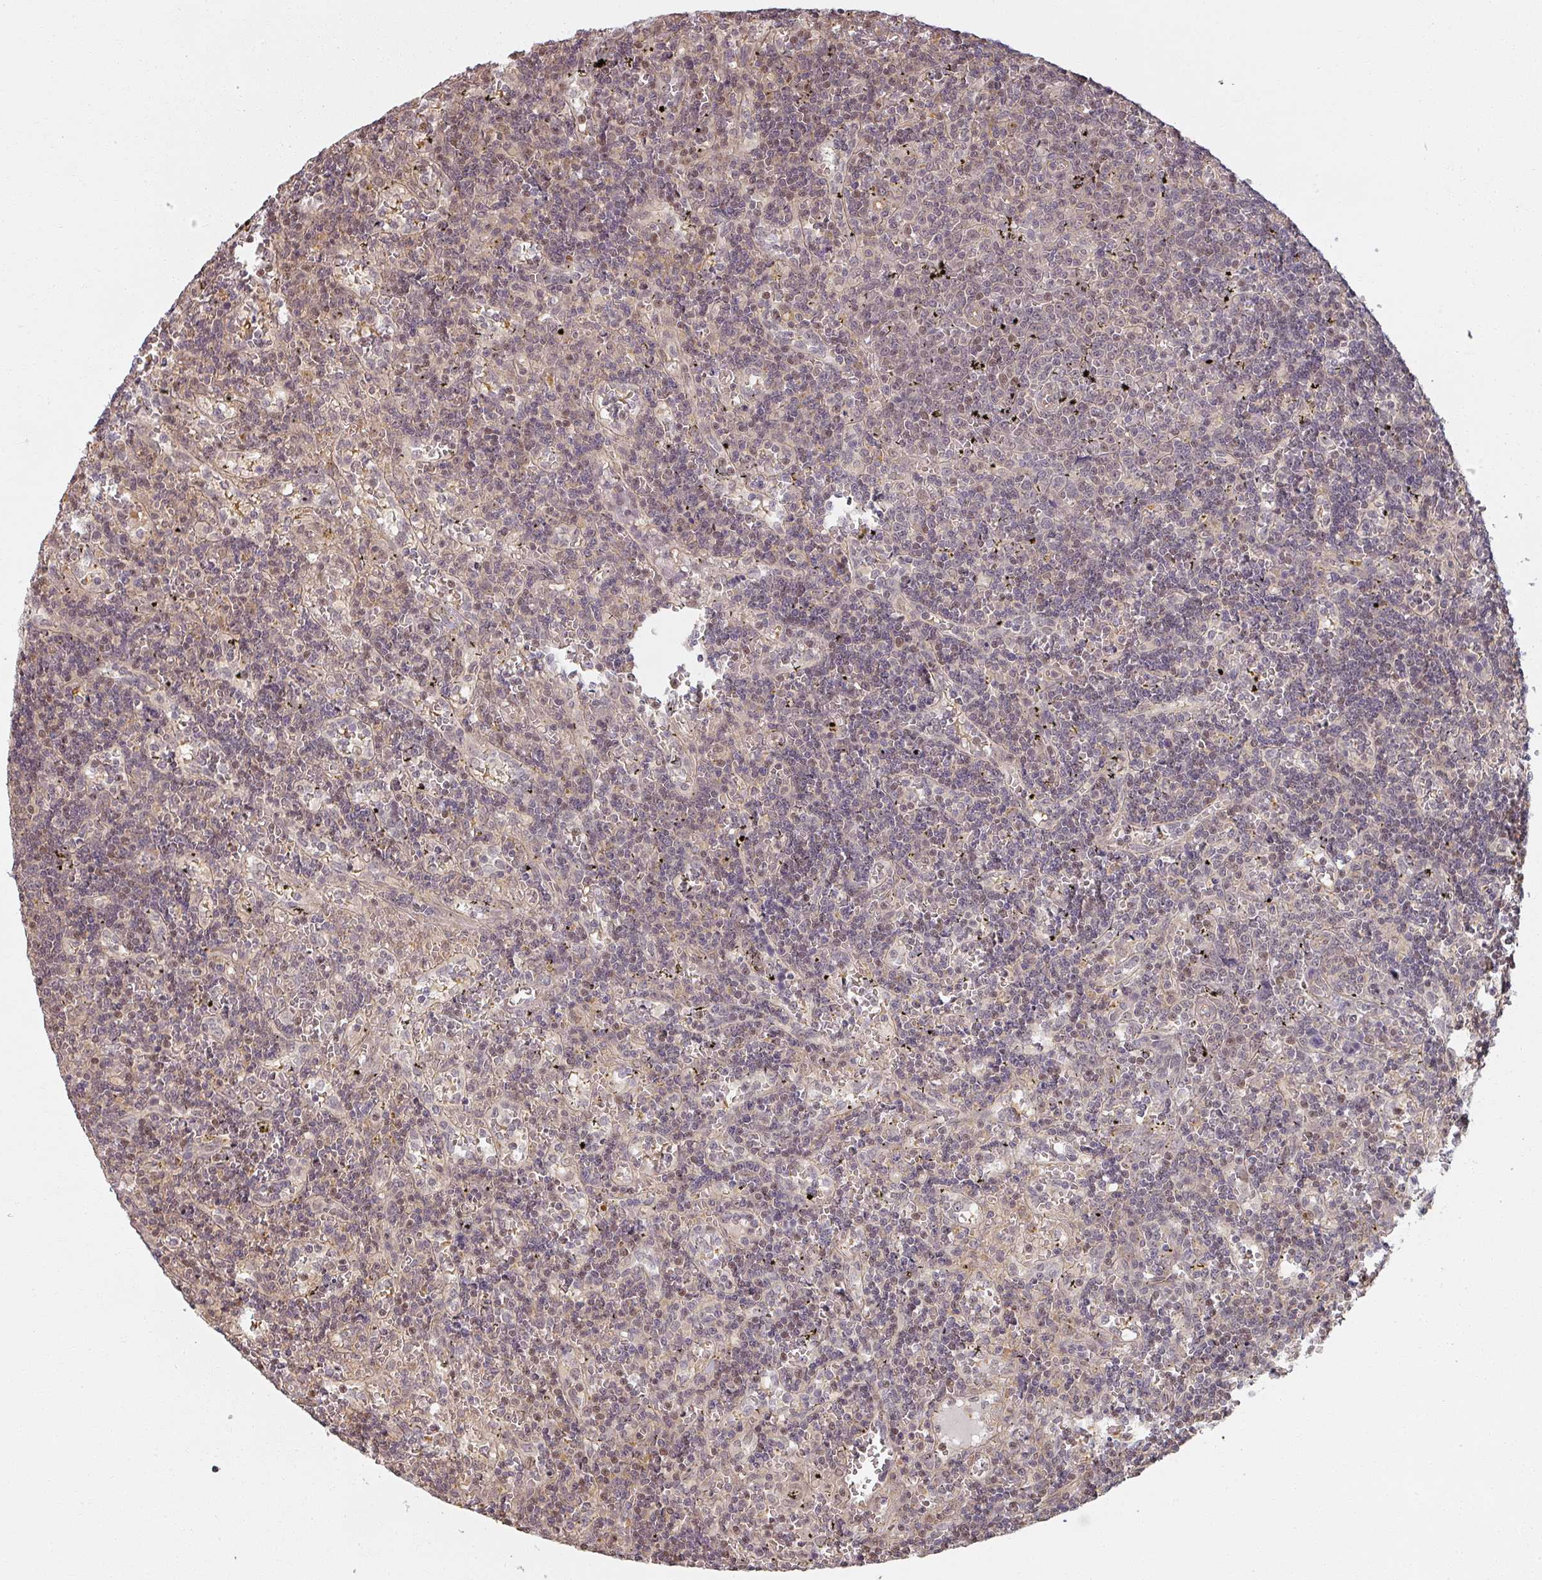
{"staining": {"intensity": "weak", "quantity": "25%-75%", "location": "nuclear"}, "tissue": "lymphoma", "cell_type": "Tumor cells", "image_type": "cancer", "snomed": [{"axis": "morphology", "description": "Malignant lymphoma, non-Hodgkin's type, Low grade"}, {"axis": "topography", "description": "Spleen"}], "caption": "Immunohistochemical staining of human malignant lymphoma, non-Hodgkin's type (low-grade) exhibits weak nuclear protein positivity in approximately 25%-75% of tumor cells.", "gene": "MED19", "patient": {"sex": "male", "age": 60}}